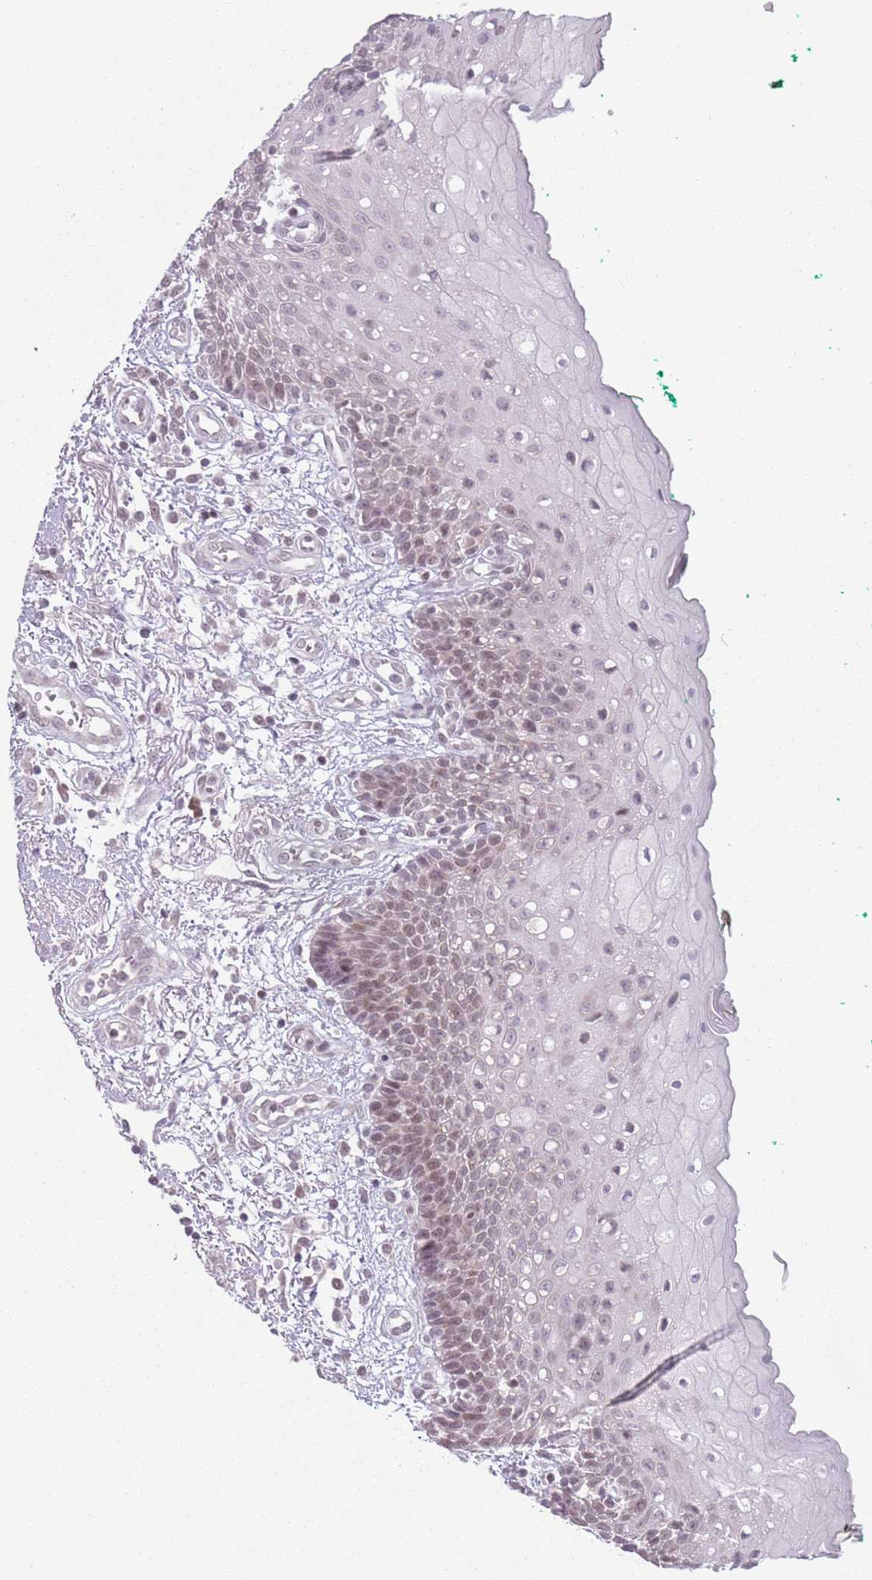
{"staining": {"intensity": "weak", "quantity": "25%-75%", "location": "cytoplasmic/membranous,nuclear"}, "tissue": "oral mucosa", "cell_type": "Squamous epithelial cells", "image_type": "normal", "snomed": [{"axis": "morphology", "description": "Normal tissue, NOS"}, {"axis": "morphology", "description": "Squamous cell carcinoma, NOS"}, {"axis": "topography", "description": "Oral tissue"}, {"axis": "topography", "description": "Tounge, NOS"}, {"axis": "topography", "description": "Head-Neck"}], "caption": "Oral mucosa was stained to show a protein in brown. There is low levels of weak cytoplasmic/membranous,nuclear expression in approximately 25%-75% of squamous epithelial cells. The protein is shown in brown color, while the nuclei are stained blue.", "gene": "MRPL34", "patient": {"sex": "male", "age": 79}}